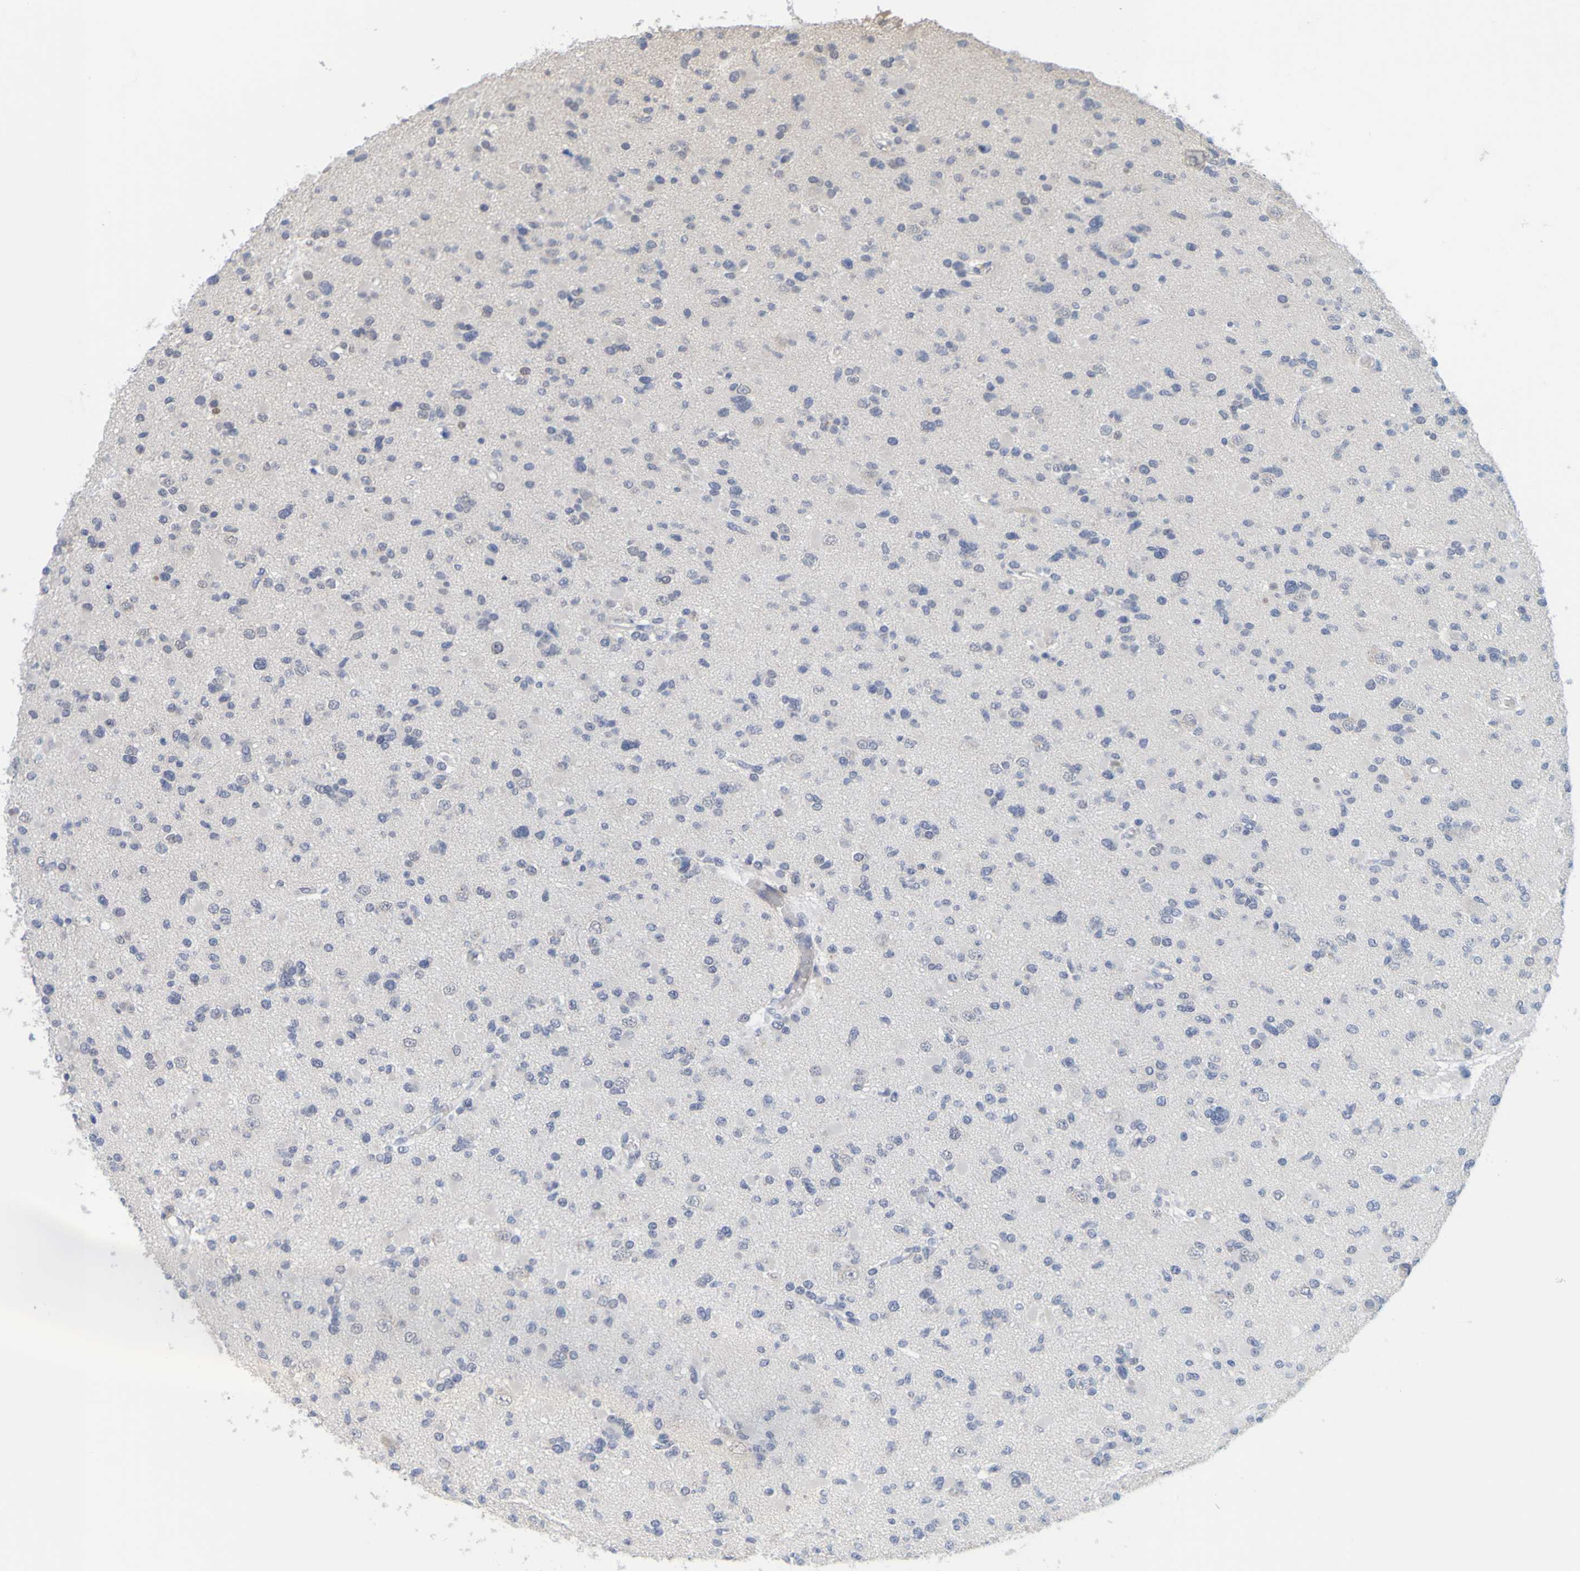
{"staining": {"intensity": "negative", "quantity": "none", "location": "none"}, "tissue": "glioma", "cell_type": "Tumor cells", "image_type": "cancer", "snomed": [{"axis": "morphology", "description": "Glioma, malignant, Low grade"}, {"axis": "topography", "description": "Brain"}], "caption": "An image of glioma stained for a protein exhibits no brown staining in tumor cells. Brightfield microscopy of IHC stained with DAB (3,3'-diaminobenzidine) (brown) and hematoxylin (blue), captured at high magnification.", "gene": "ENDOU", "patient": {"sex": "female", "age": 22}}